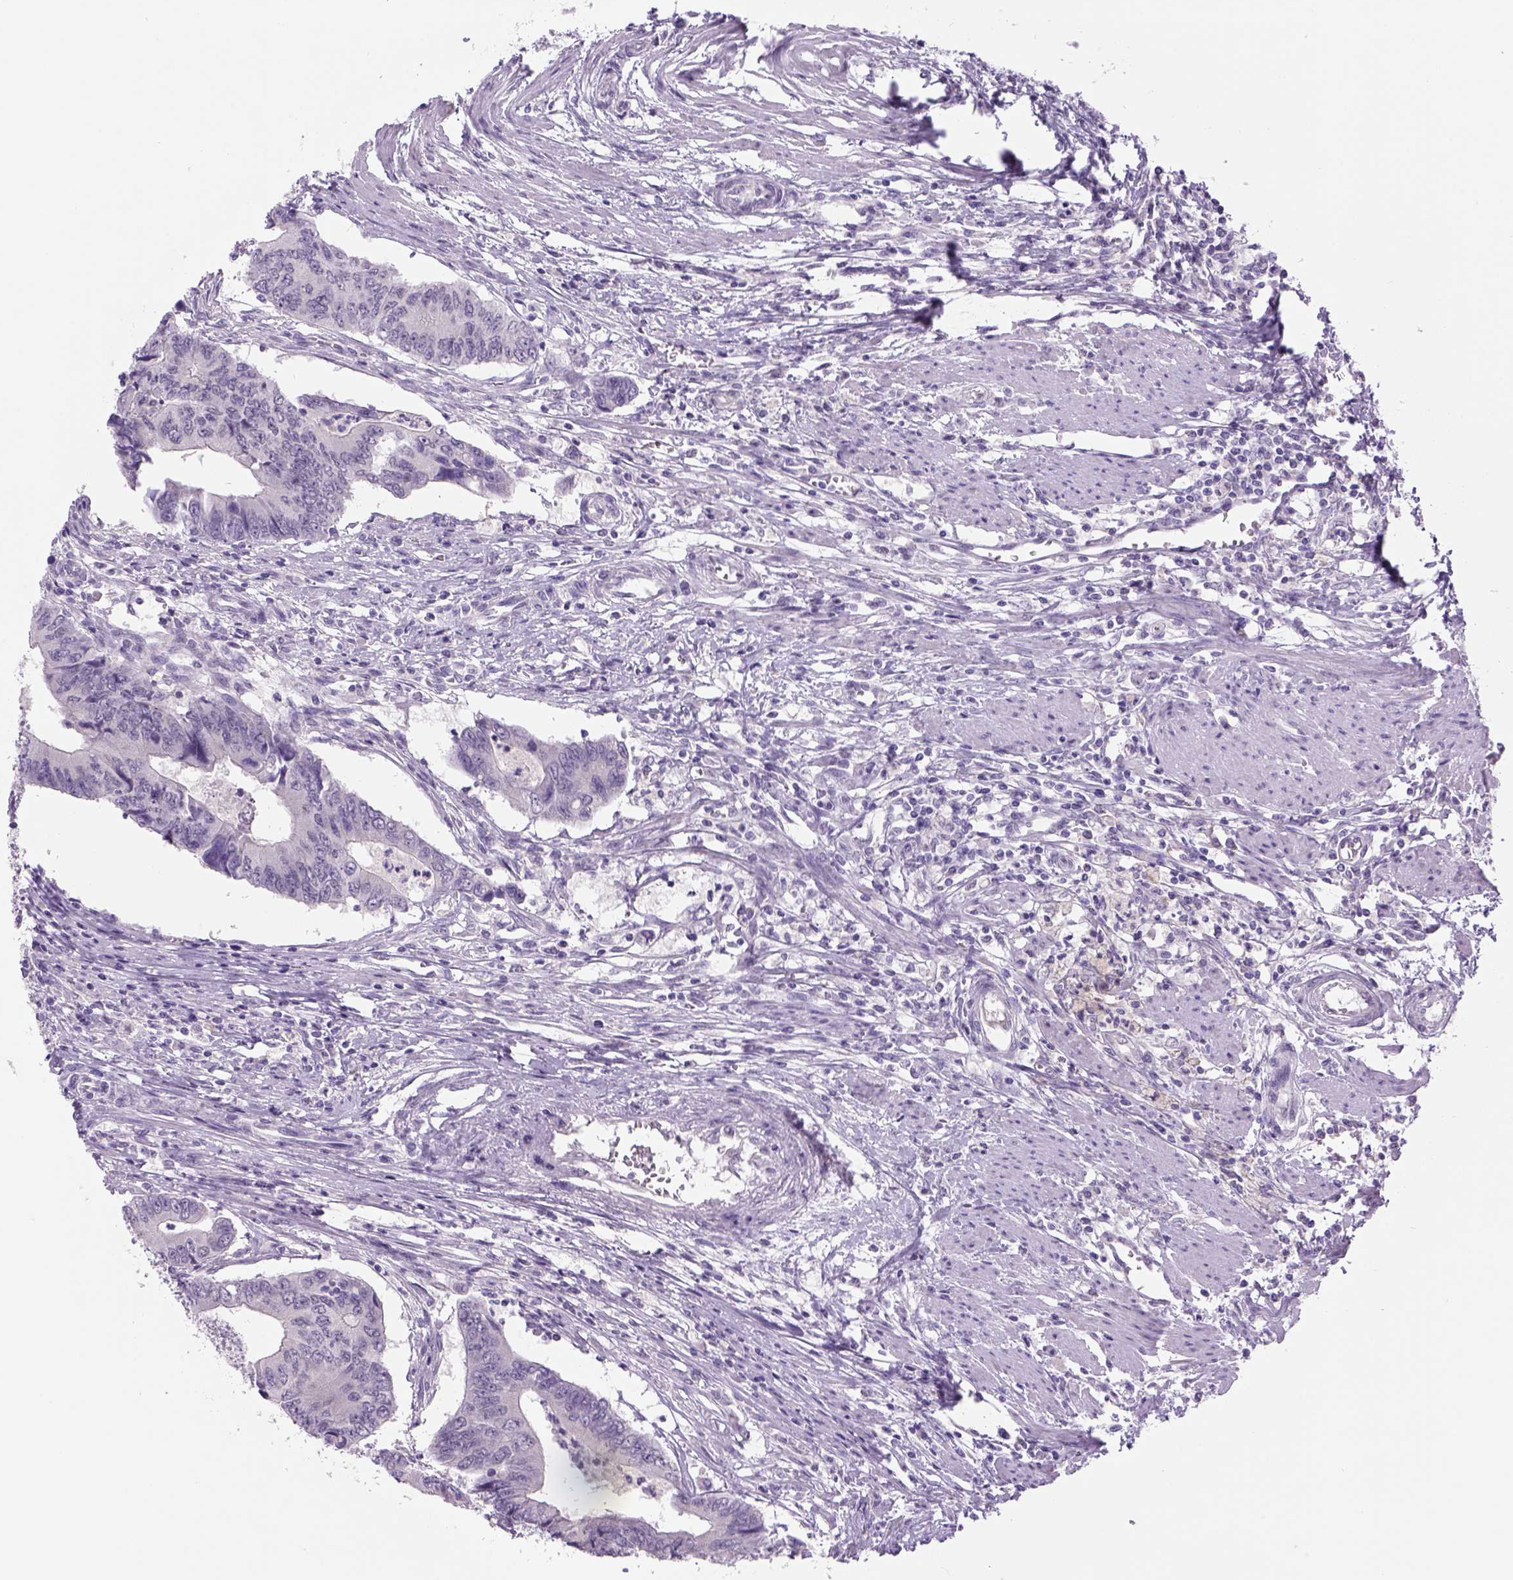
{"staining": {"intensity": "negative", "quantity": "none", "location": "none"}, "tissue": "colorectal cancer", "cell_type": "Tumor cells", "image_type": "cancer", "snomed": [{"axis": "morphology", "description": "Adenocarcinoma, NOS"}, {"axis": "topography", "description": "Colon"}], "caption": "IHC of adenocarcinoma (colorectal) exhibits no positivity in tumor cells.", "gene": "DBH", "patient": {"sex": "male", "age": 53}}